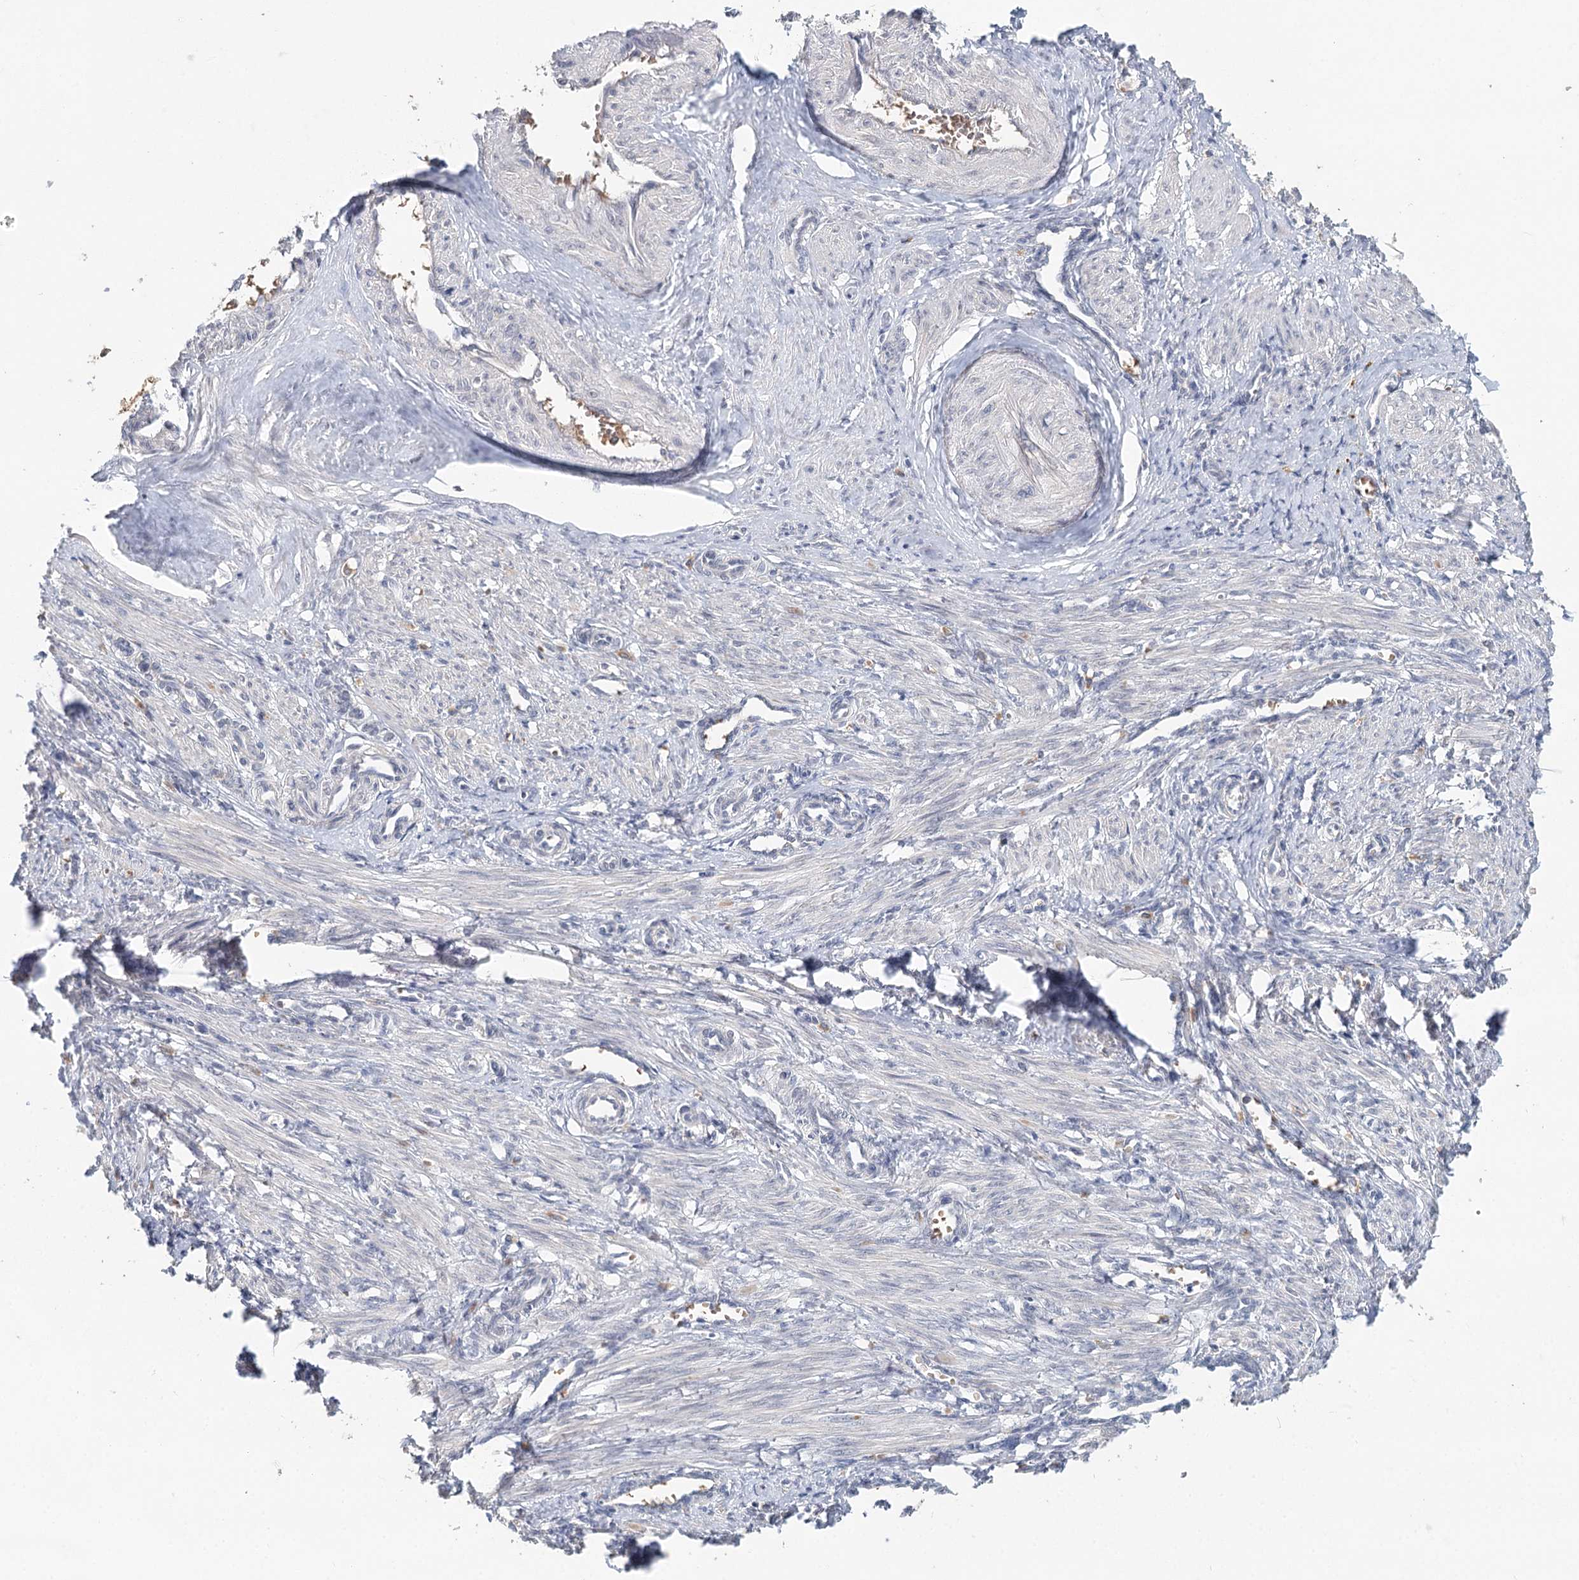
{"staining": {"intensity": "negative", "quantity": "none", "location": "none"}, "tissue": "smooth muscle", "cell_type": "Smooth muscle cells", "image_type": "normal", "snomed": [{"axis": "morphology", "description": "Normal tissue, NOS"}, {"axis": "topography", "description": "Endometrium"}], "caption": "Immunohistochemistry (IHC) of normal smooth muscle demonstrates no positivity in smooth muscle cells.", "gene": "FBXO7", "patient": {"sex": "female", "age": 33}}